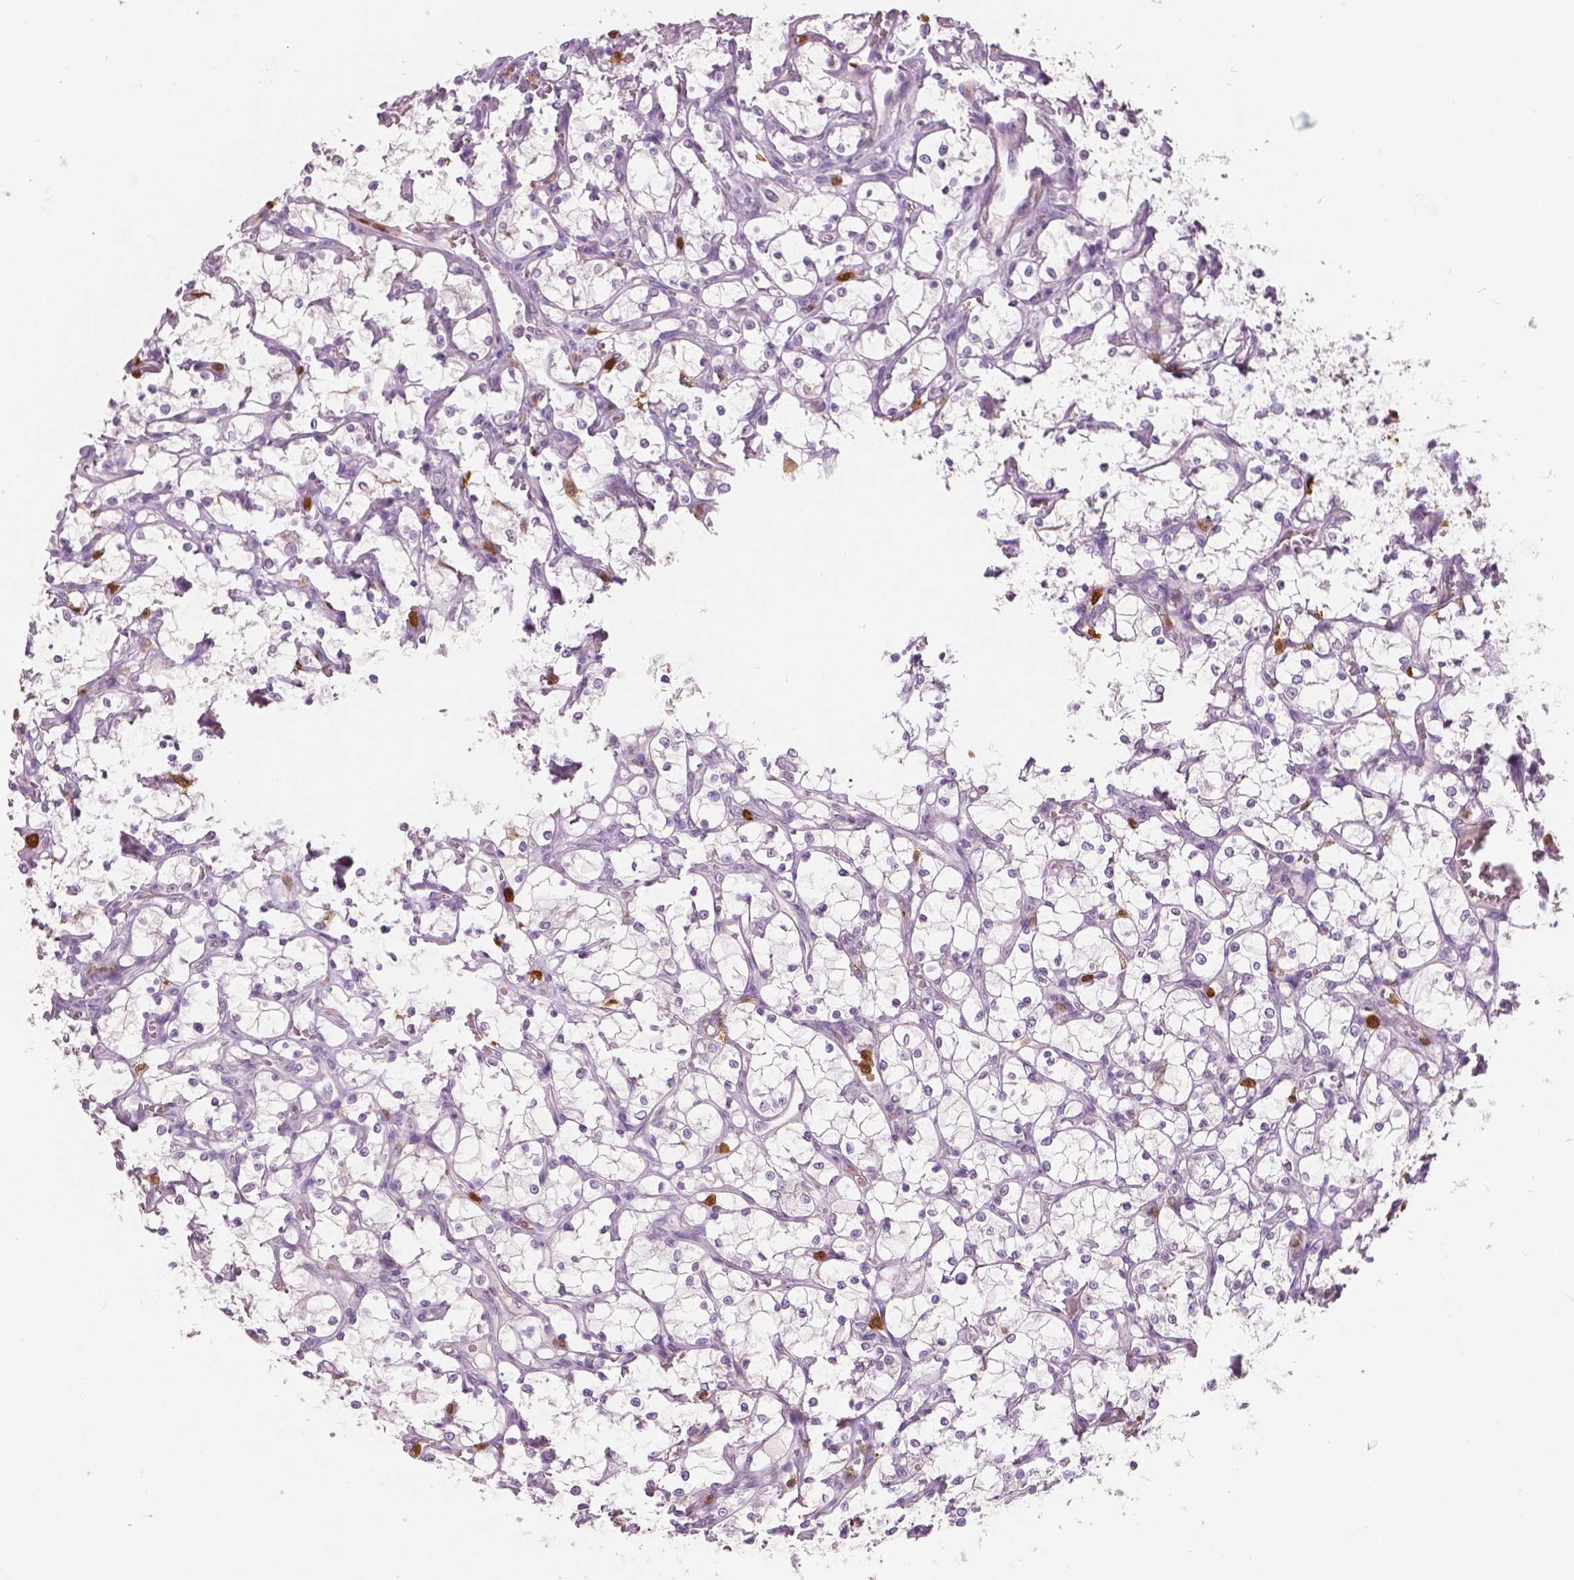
{"staining": {"intensity": "negative", "quantity": "none", "location": "none"}, "tissue": "renal cancer", "cell_type": "Tumor cells", "image_type": "cancer", "snomed": [{"axis": "morphology", "description": "Adenocarcinoma, NOS"}, {"axis": "topography", "description": "Kidney"}], "caption": "Renal adenocarcinoma stained for a protein using IHC reveals no positivity tumor cells.", "gene": "S100A4", "patient": {"sex": "female", "age": 69}}